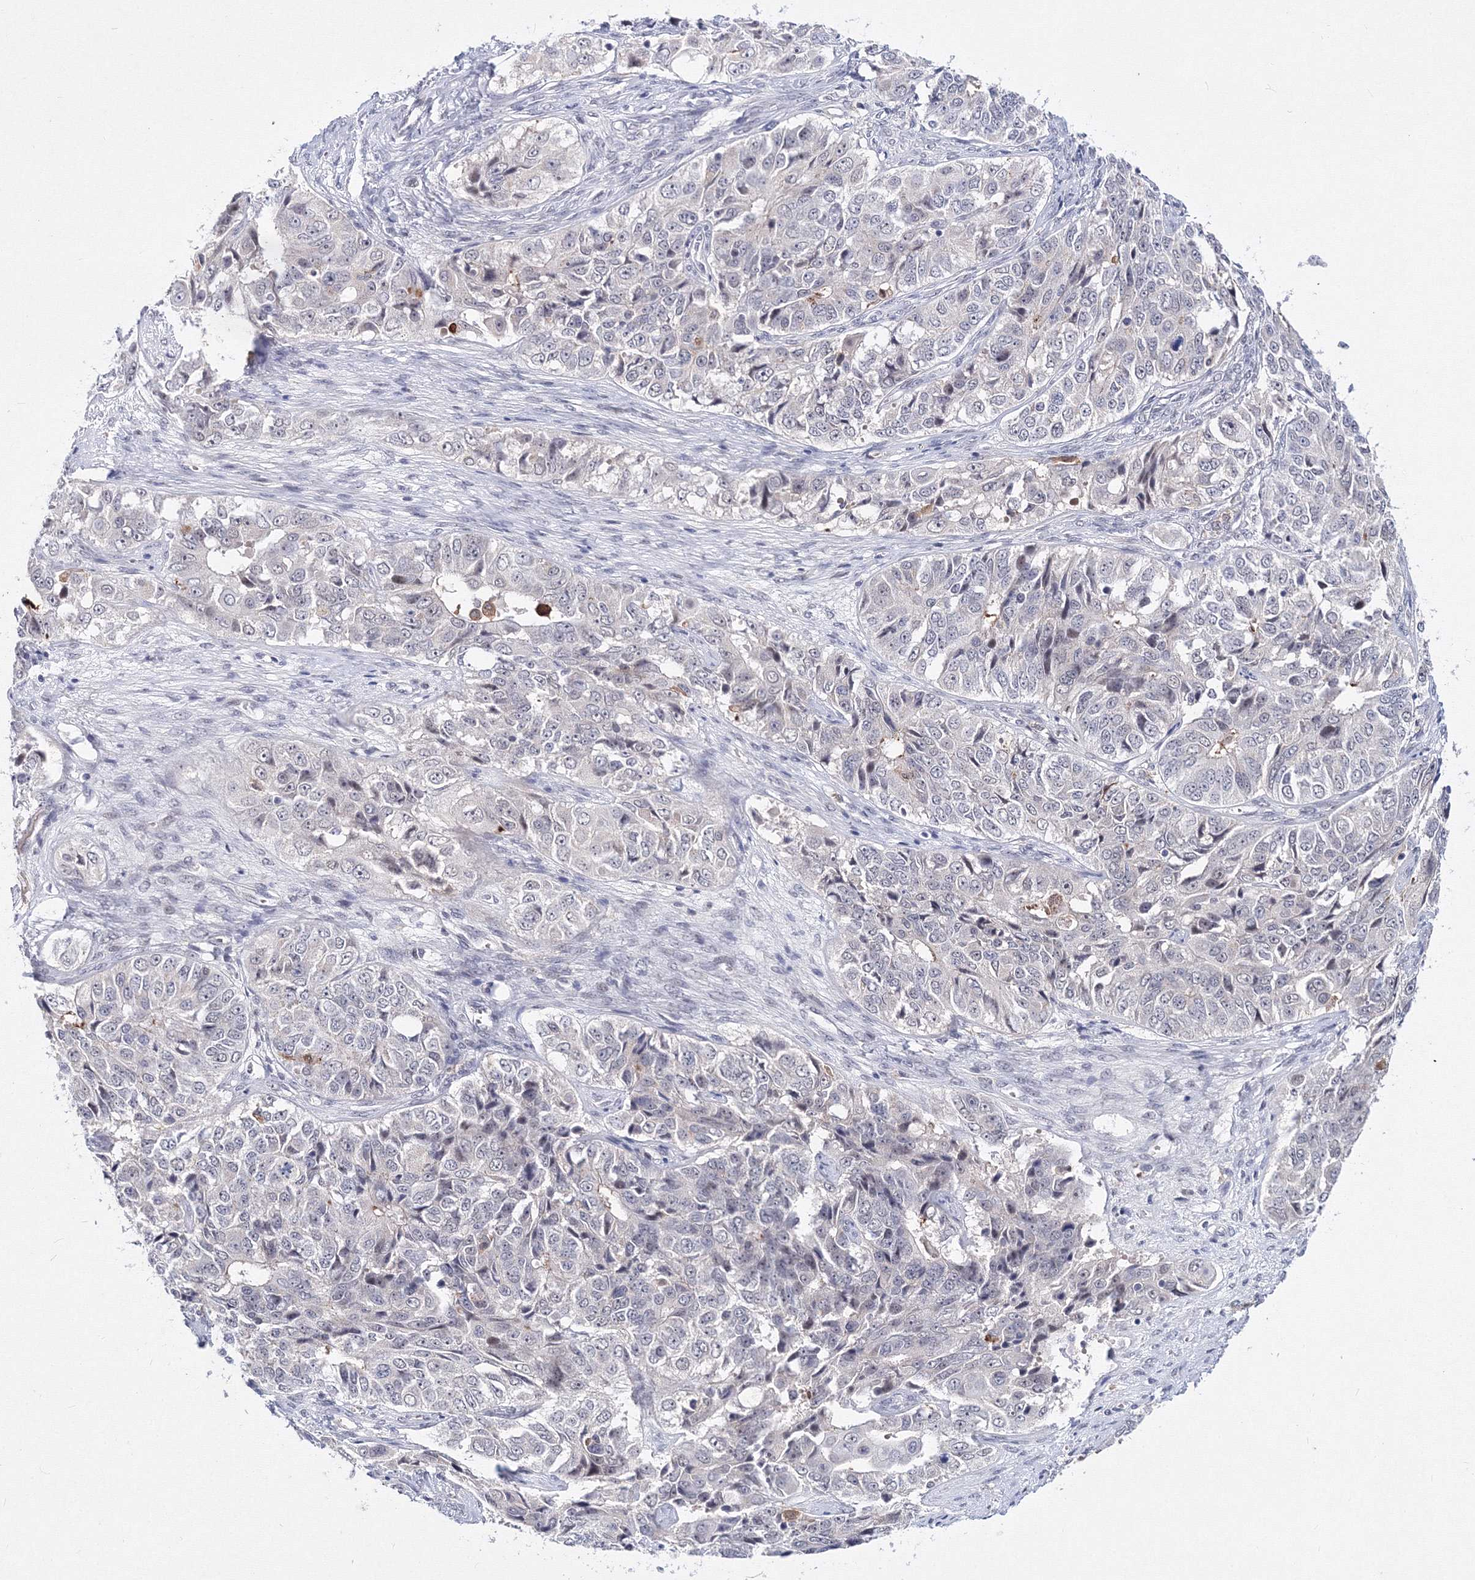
{"staining": {"intensity": "negative", "quantity": "none", "location": "none"}, "tissue": "ovarian cancer", "cell_type": "Tumor cells", "image_type": "cancer", "snomed": [{"axis": "morphology", "description": "Carcinoma, endometroid"}, {"axis": "topography", "description": "Ovary"}], "caption": "High magnification brightfield microscopy of ovarian cancer stained with DAB (brown) and counterstained with hematoxylin (blue): tumor cells show no significant staining. (Brightfield microscopy of DAB immunohistochemistry at high magnification).", "gene": "C11orf52", "patient": {"sex": "female", "age": 51}}